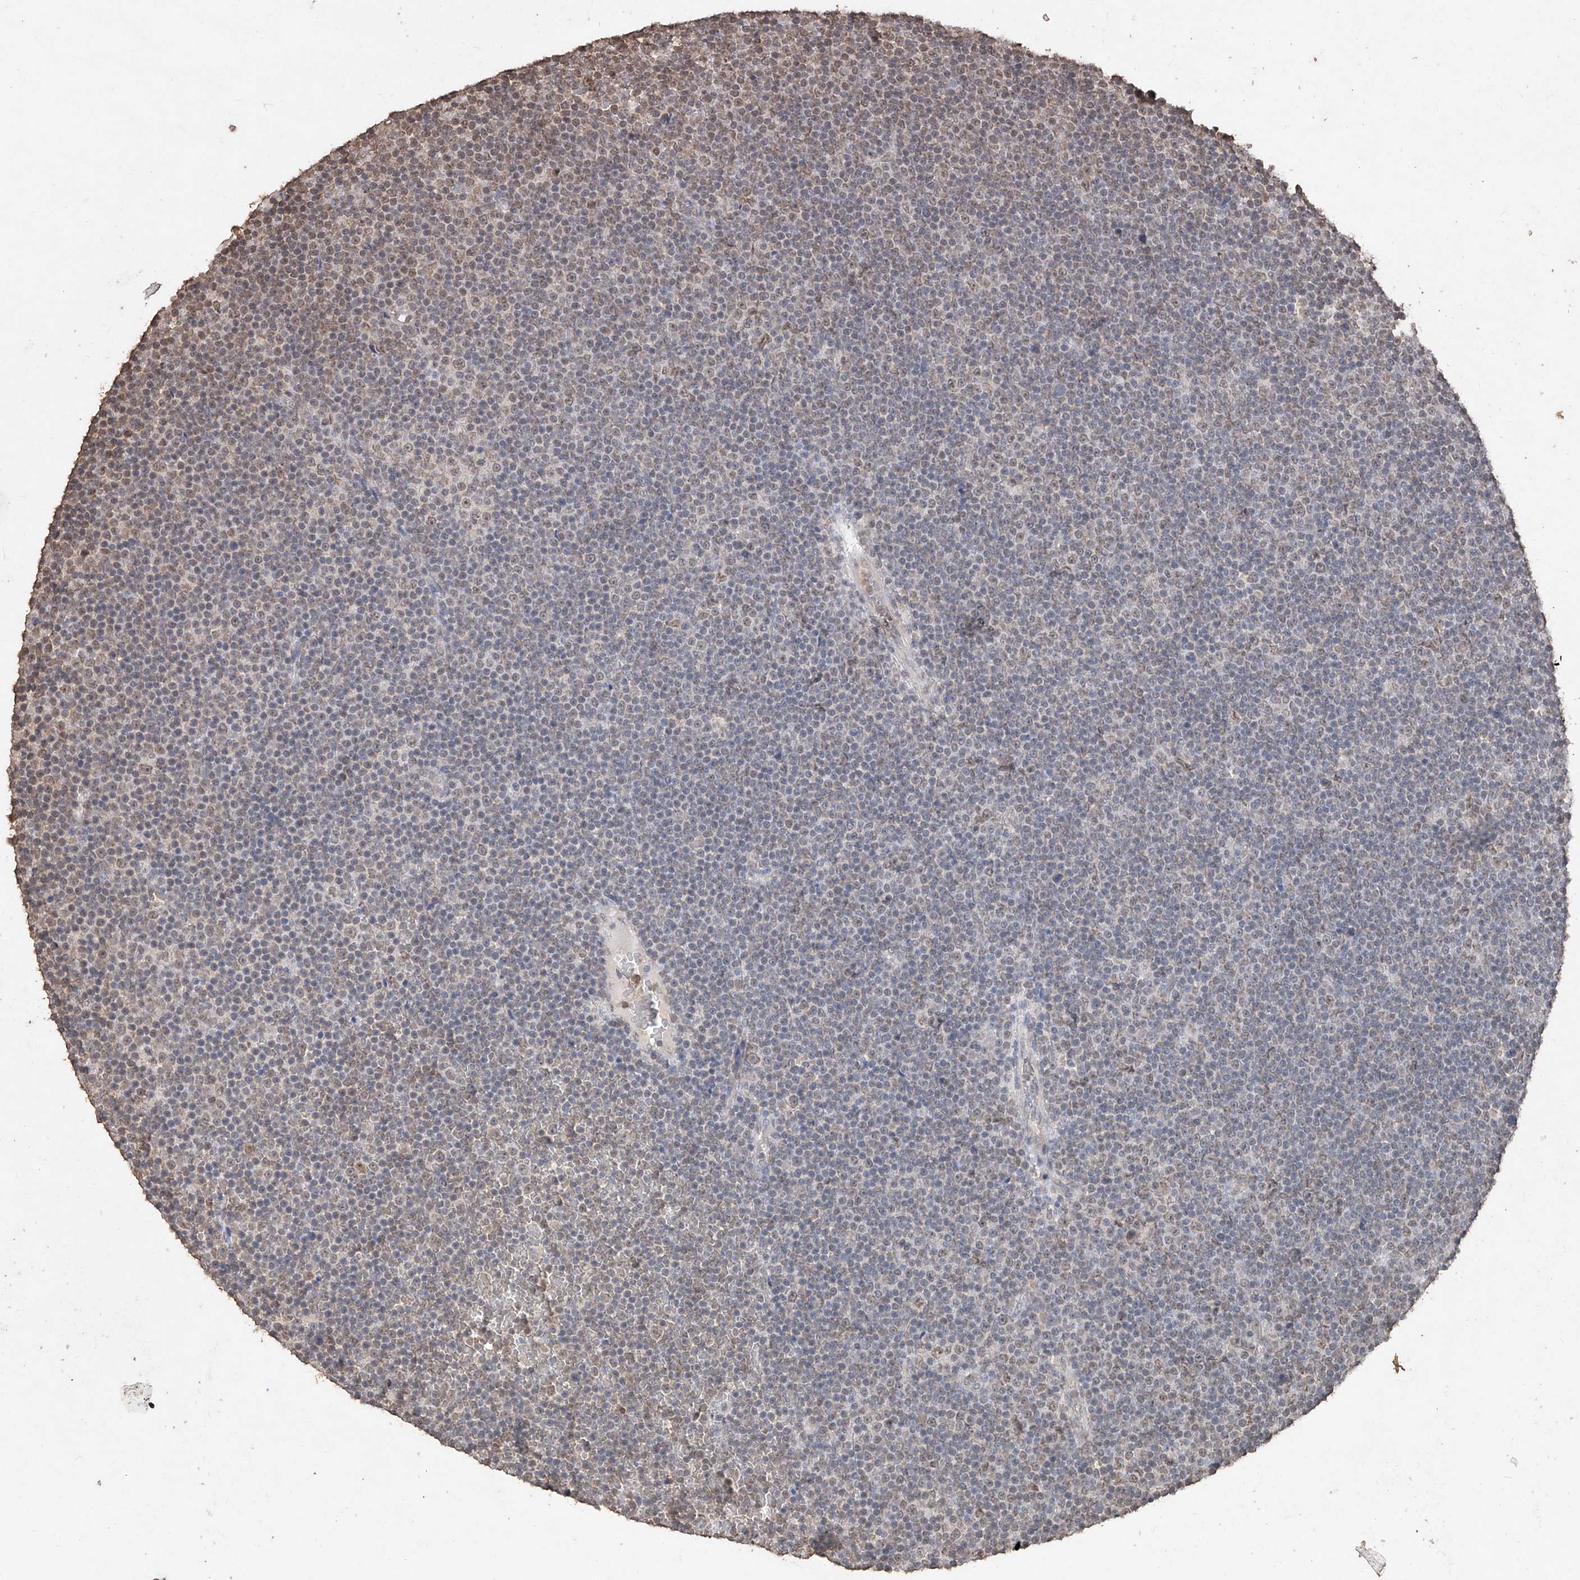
{"staining": {"intensity": "weak", "quantity": "<25%", "location": "nuclear"}, "tissue": "lymphoma", "cell_type": "Tumor cells", "image_type": "cancer", "snomed": [{"axis": "morphology", "description": "Malignant lymphoma, non-Hodgkin's type, Low grade"}, {"axis": "topography", "description": "Lymph node"}], "caption": "High power microscopy image of an immunohistochemistry photomicrograph of lymphoma, revealing no significant expression in tumor cells.", "gene": "ELOVL1", "patient": {"sex": "female", "age": 67}}